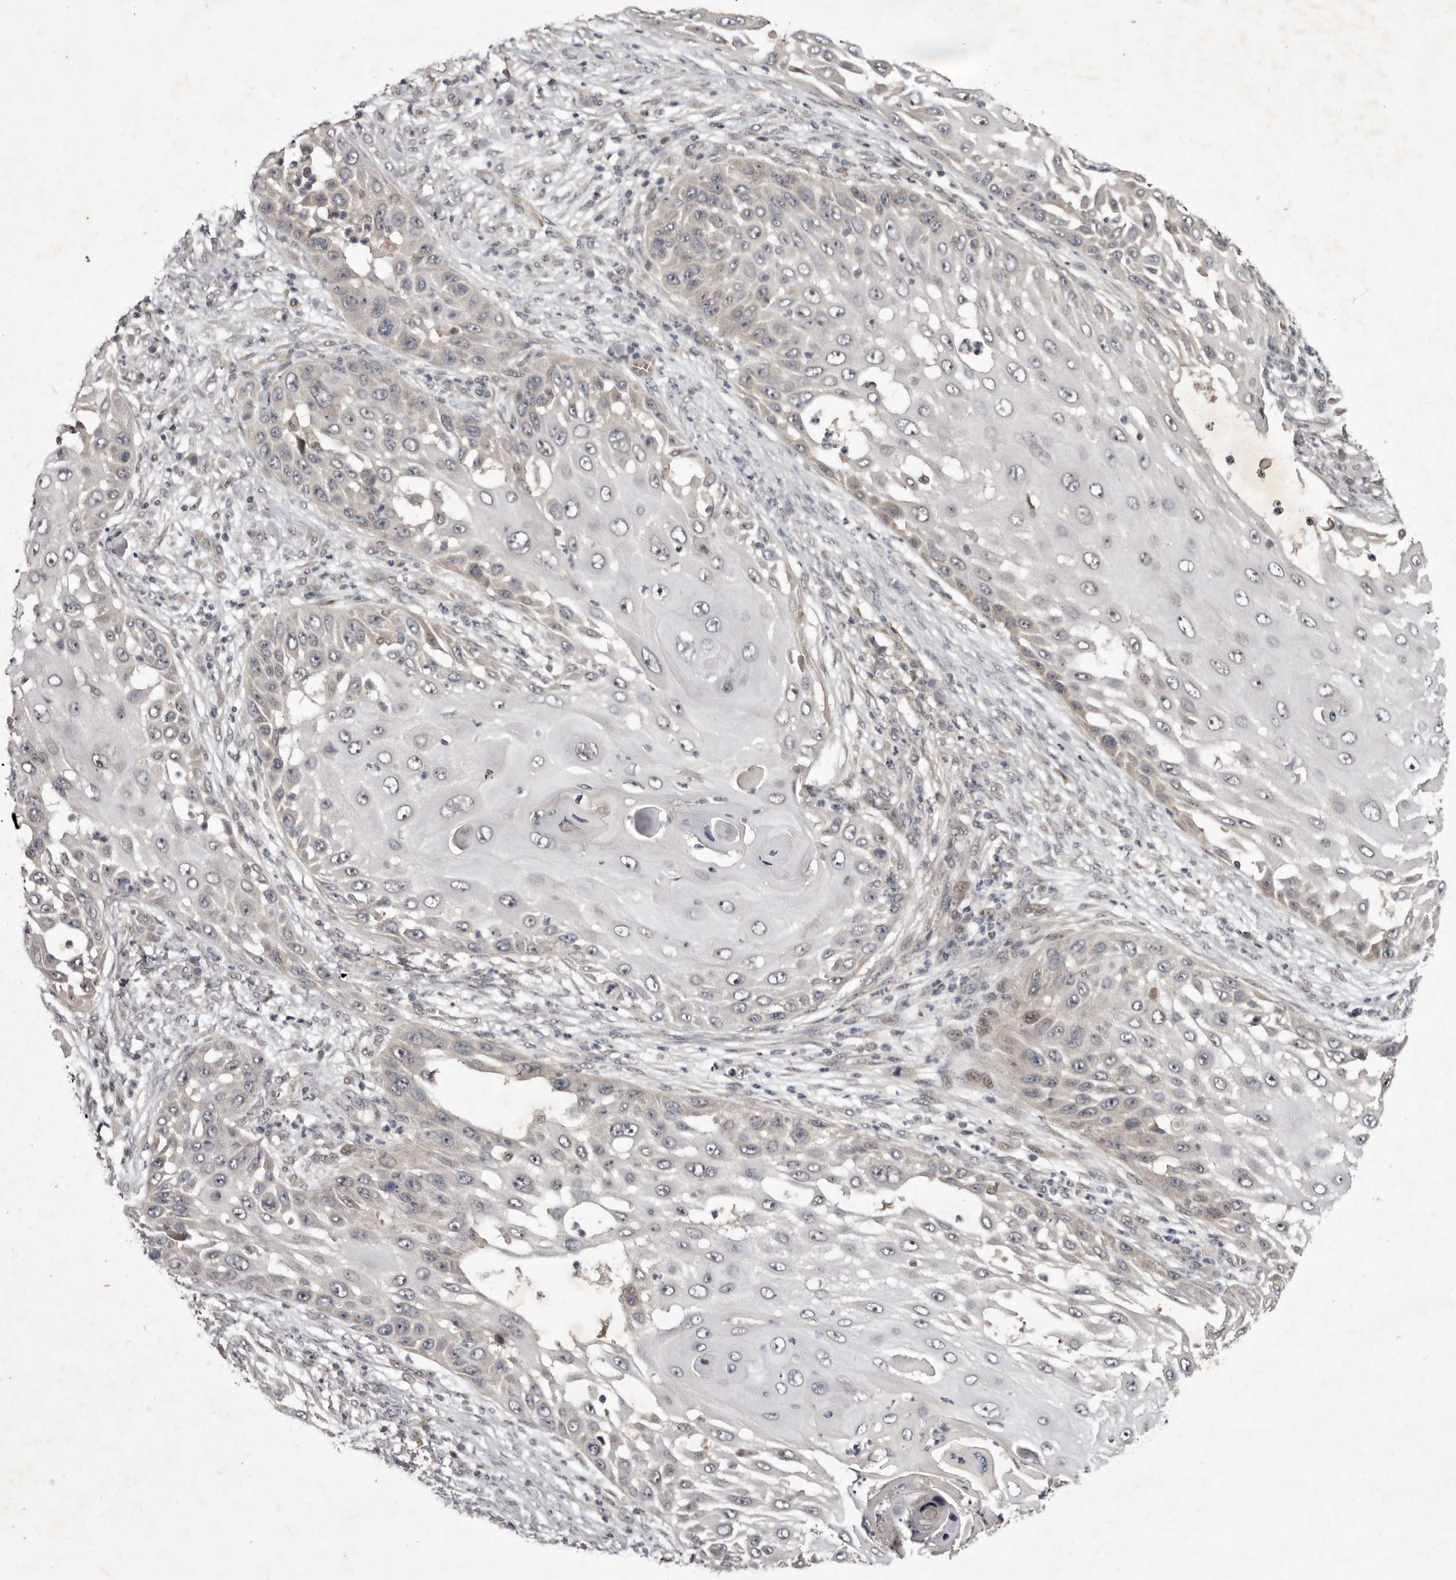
{"staining": {"intensity": "weak", "quantity": "<25%", "location": "cytoplasmic/membranous,nuclear"}, "tissue": "skin cancer", "cell_type": "Tumor cells", "image_type": "cancer", "snomed": [{"axis": "morphology", "description": "Squamous cell carcinoma, NOS"}, {"axis": "topography", "description": "Skin"}], "caption": "Immunohistochemistry (IHC) photomicrograph of neoplastic tissue: human skin cancer stained with DAB (3,3'-diaminobenzidine) displays no significant protein staining in tumor cells.", "gene": "ABL1", "patient": {"sex": "female", "age": 44}}